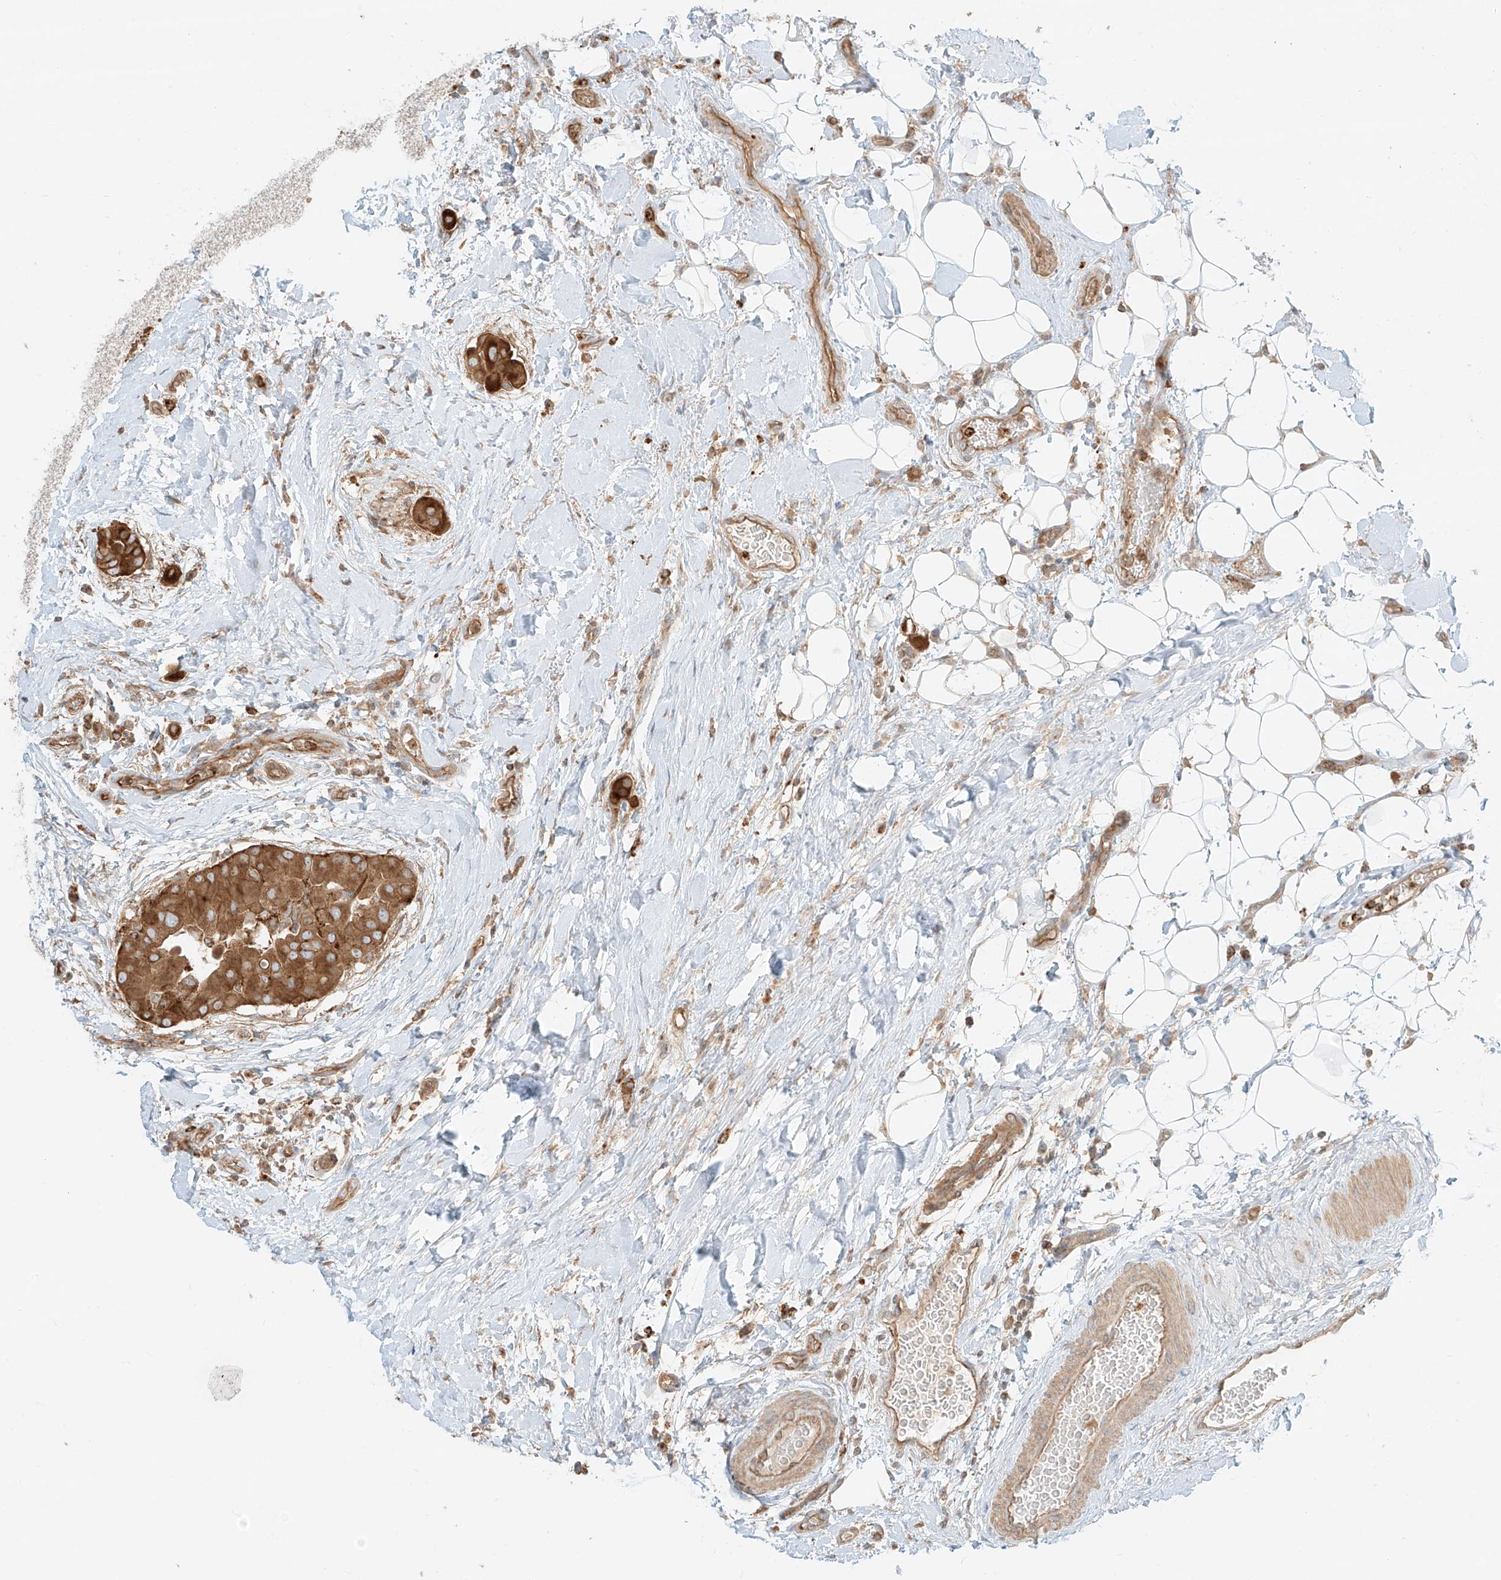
{"staining": {"intensity": "strong", "quantity": ">75%", "location": "cytoplasmic/membranous"}, "tissue": "thyroid cancer", "cell_type": "Tumor cells", "image_type": "cancer", "snomed": [{"axis": "morphology", "description": "Papillary adenocarcinoma, NOS"}, {"axis": "topography", "description": "Thyroid gland"}], "caption": "Protein staining exhibits strong cytoplasmic/membranous positivity in approximately >75% of tumor cells in thyroid cancer (papillary adenocarcinoma).", "gene": "CCDC115", "patient": {"sex": "male", "age": 33}}